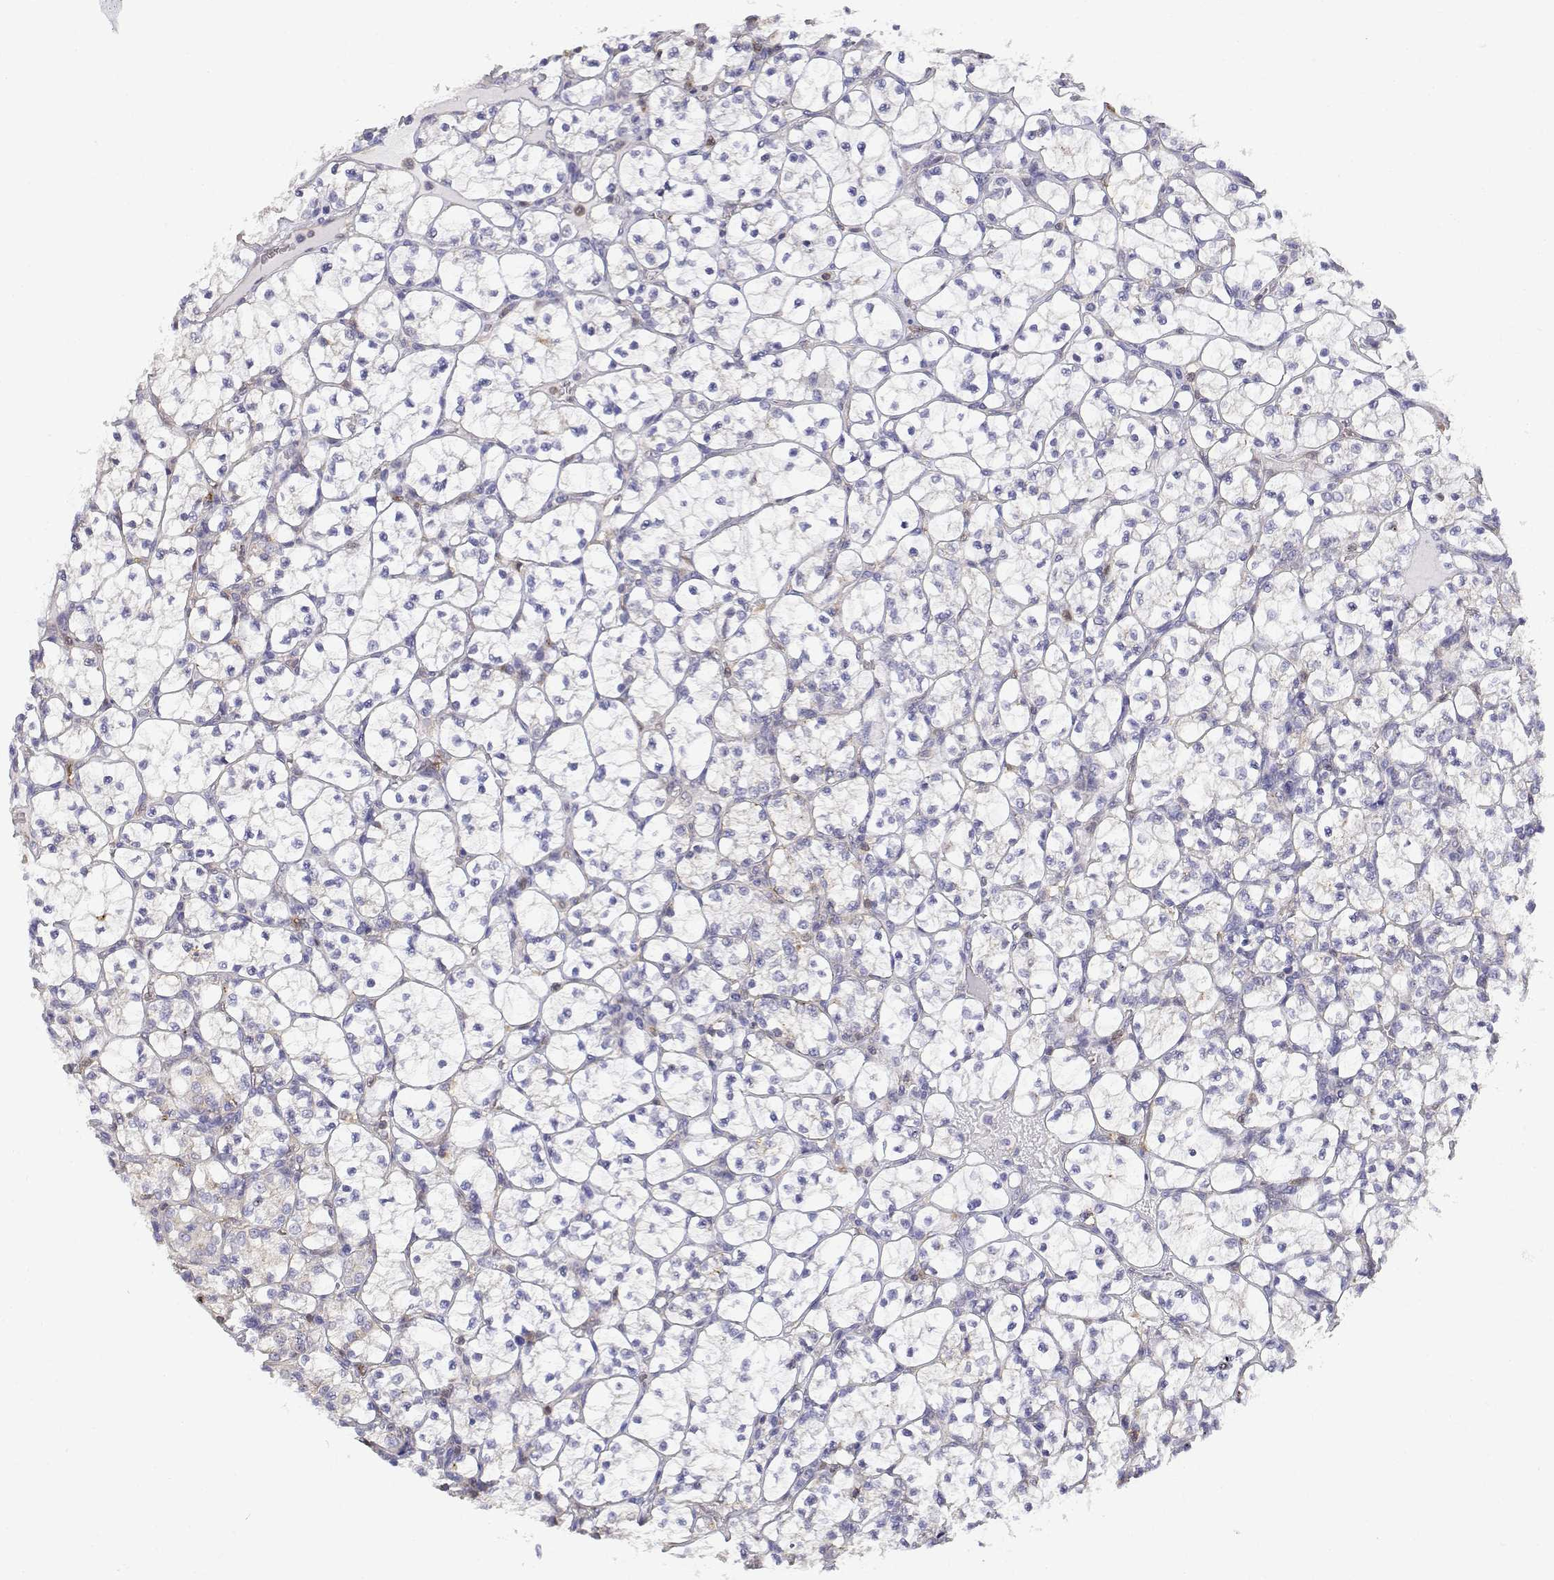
{"staining": {"intensity": "negative", "quantity": "none", "location": "none"}, "tissue": "renal cancer", "cell_type": "Tumor cells", "image_type": "cancer", "snomed": [{"axis": "morphology", "description": "Adenocarcinoma, NOS"}, {"axis": "topography", "description": "Kidney"}], "caption": "A histopathology image of human renal cancer is negative for staining in tumor cells.", "gene": "ADA", "patient": {"sex": "female", "age": 89}}